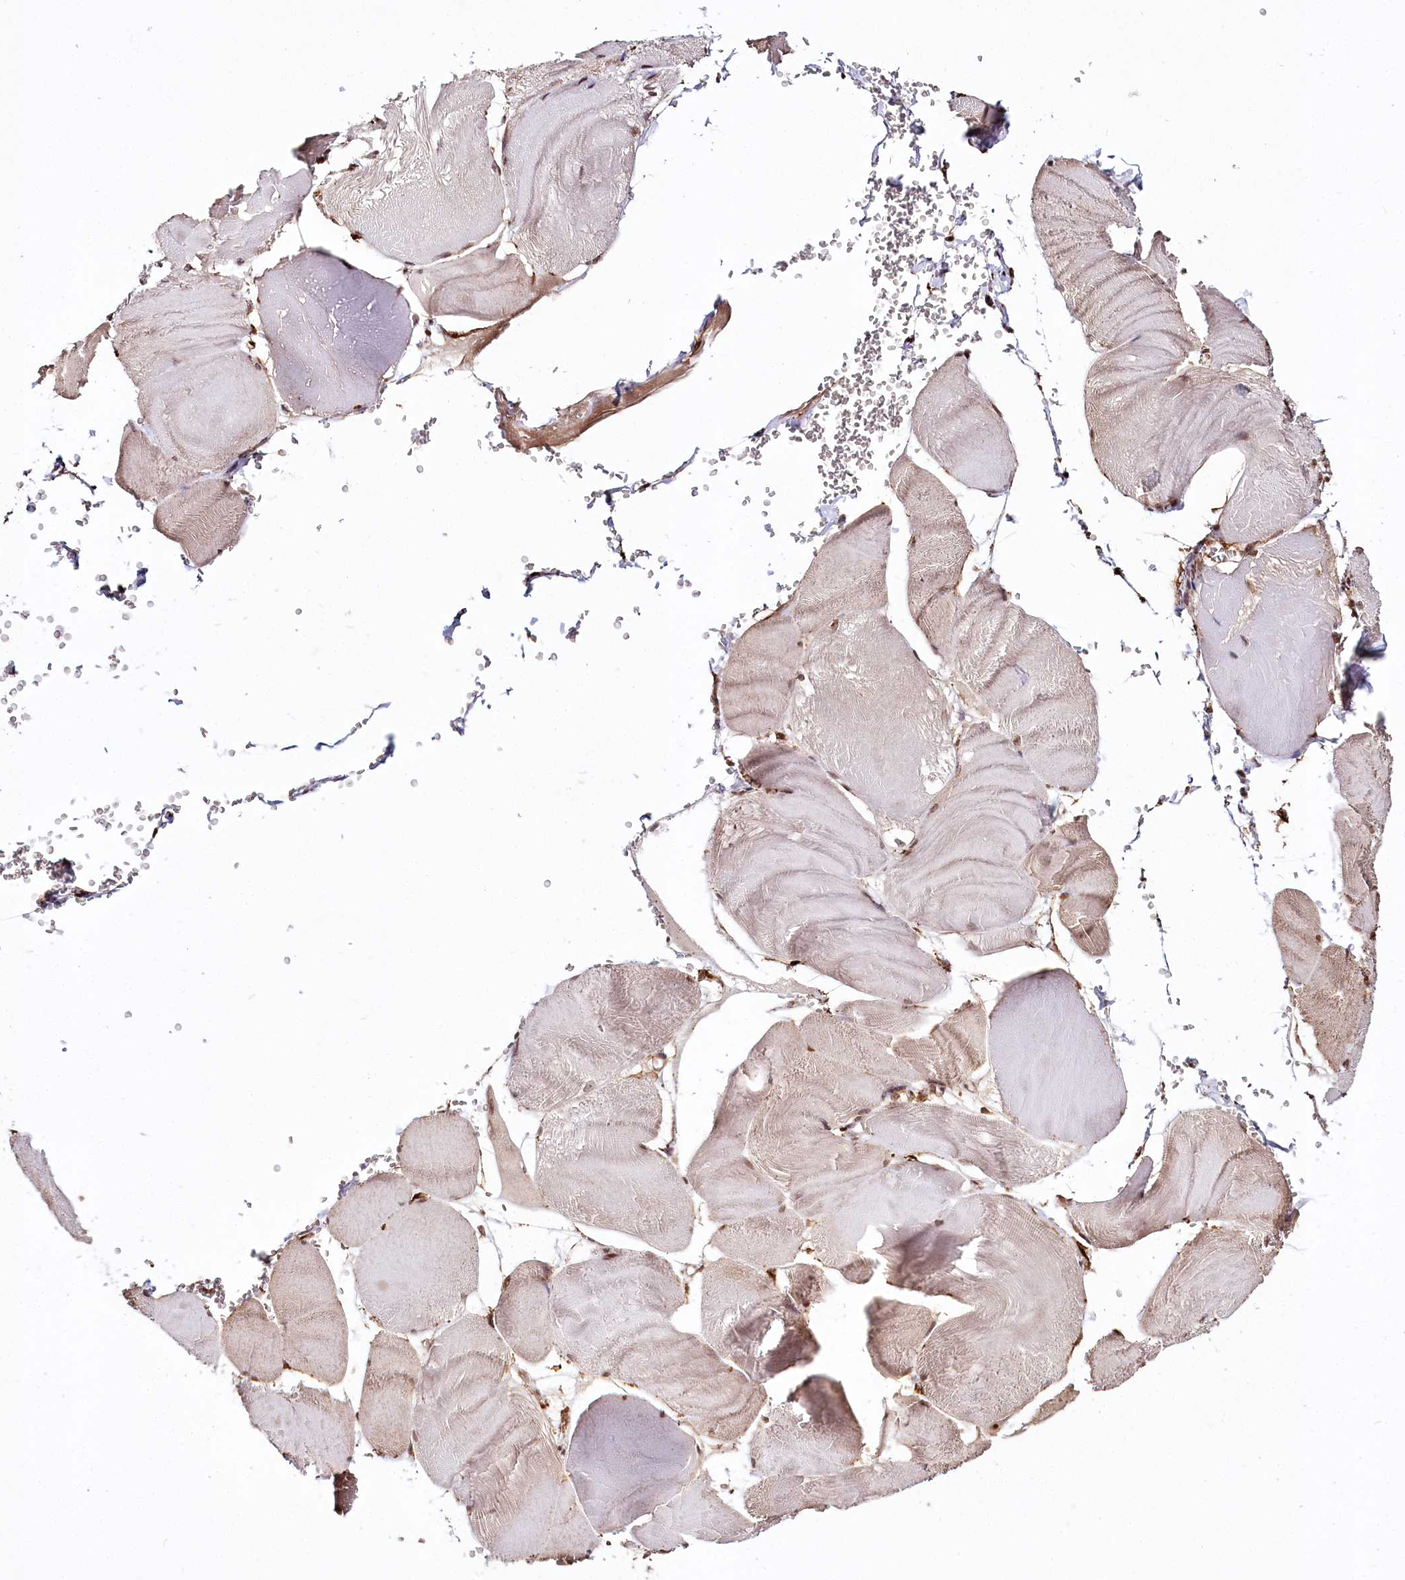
{"staining": {"intensity": "moderate", "quantity": ">75%", "location": "cytoplasmic/membranous,nuclear"}, "tissue": "skeletal muscle", "cell_type": "Myocytes", "image_type": "normal", "snomed": [{"axis": "morphology", "description": "Normal tissue, NOS"}, {"axis": "morphology", "description": "Basal cell carcinoma"}, {"axis": "topography", "description": "Skeletal muscle"}], "caption": "Skeletal muscle stained with a brown dye demonstrates moderate cytoplasmic/membranous,nuclear positive expression in about >75% of myocytes.", "gene": "HOXC8", "patient": {"sex": "female", "age": 64}}